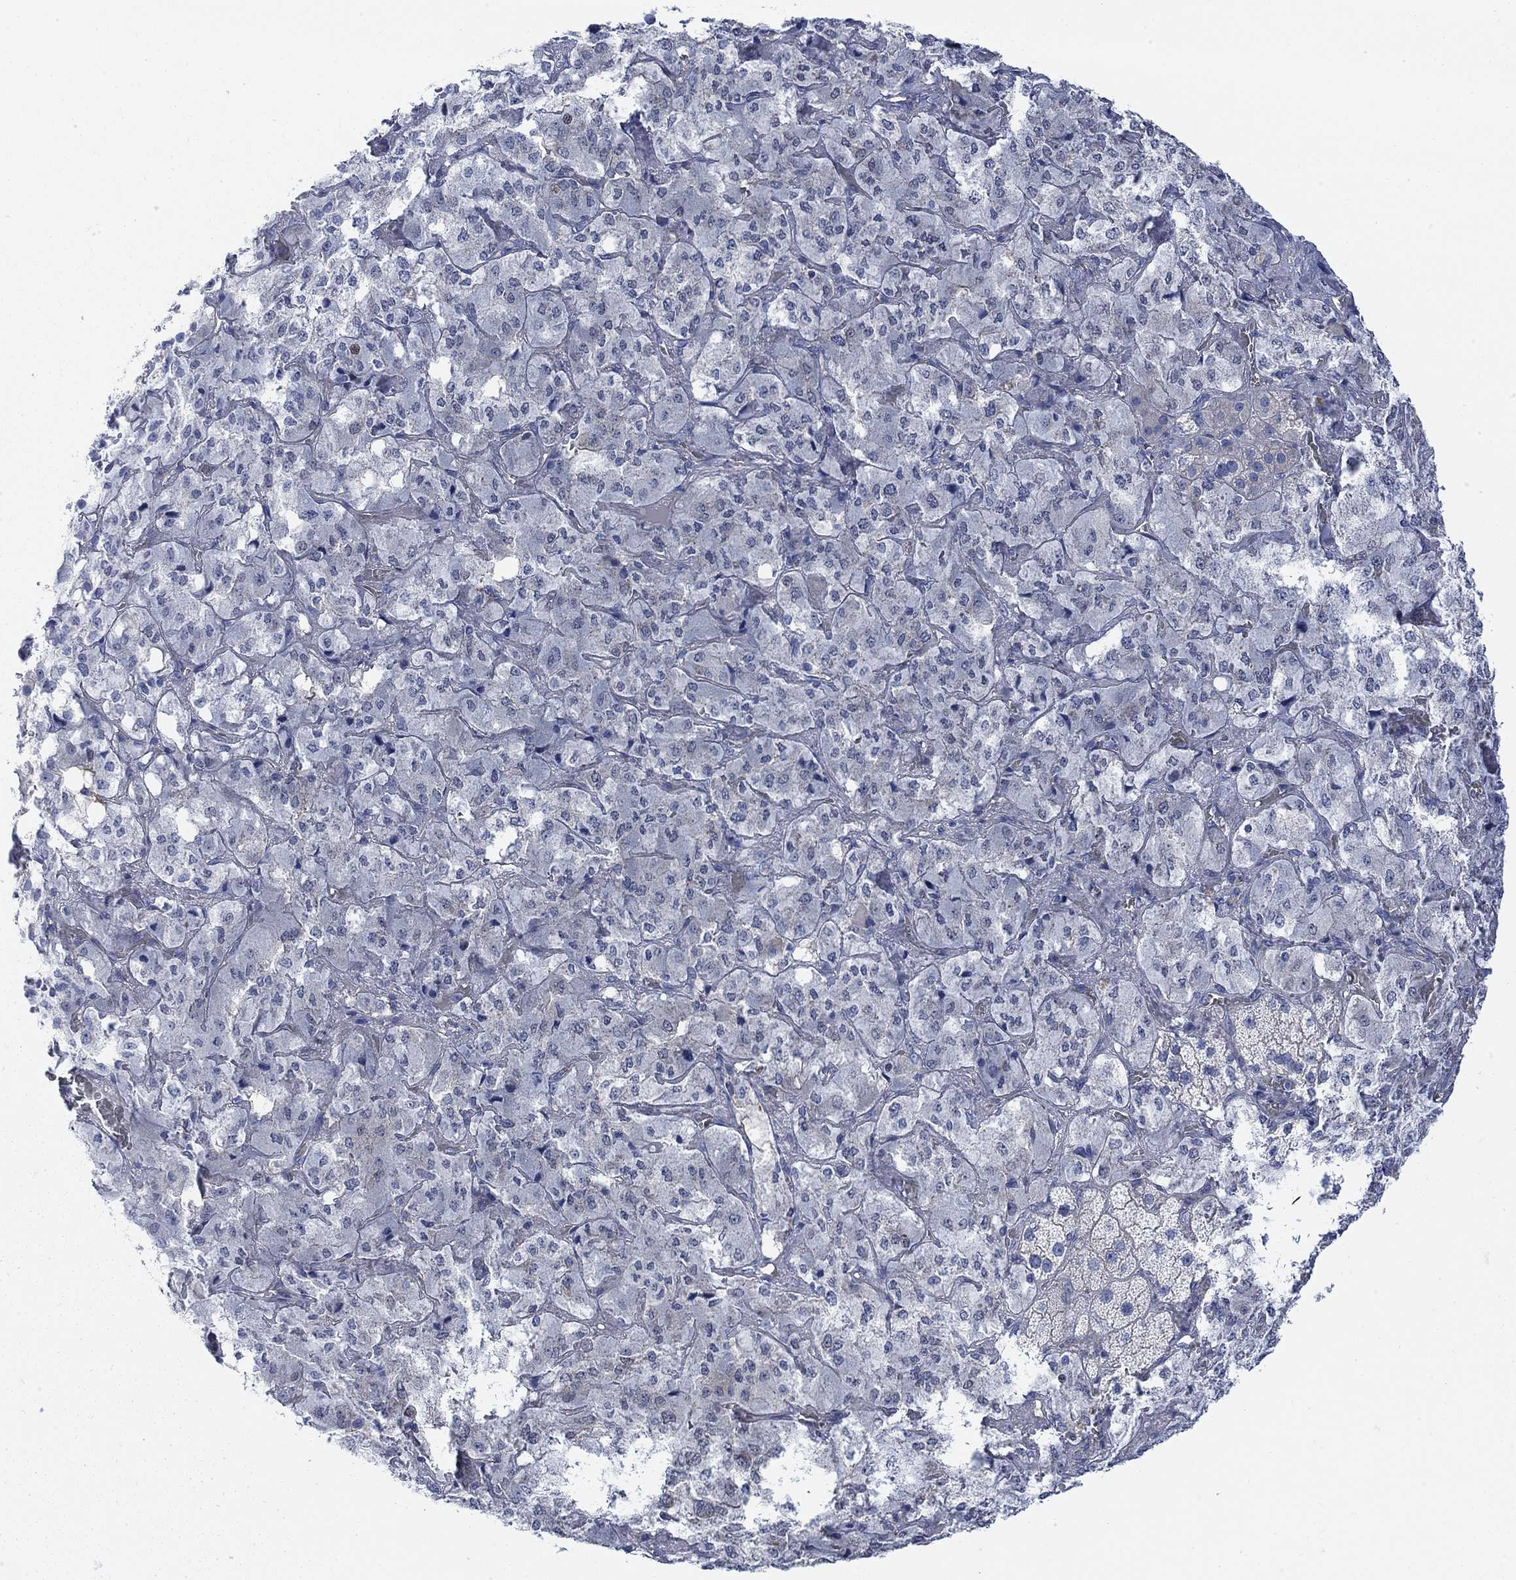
{"staining": {"intensity": "negative", "quantity": "none", "location": "none"}, "tissue": "adrenal gland", "cell_type": "Glandular cells", "image_type": "normal", "snomed": [{"axis": "morphology", "description": "Normal tissue, NOS"}, {"axis": "topography", "description": "Adrenal gland"}], "caption": "Immunohistochemistry (IHC) of unremarkable adrenal gland shows no positivity in glandular cells.", "gene": "TLDC2", "patient": {"sex": "male", "age": 57}}